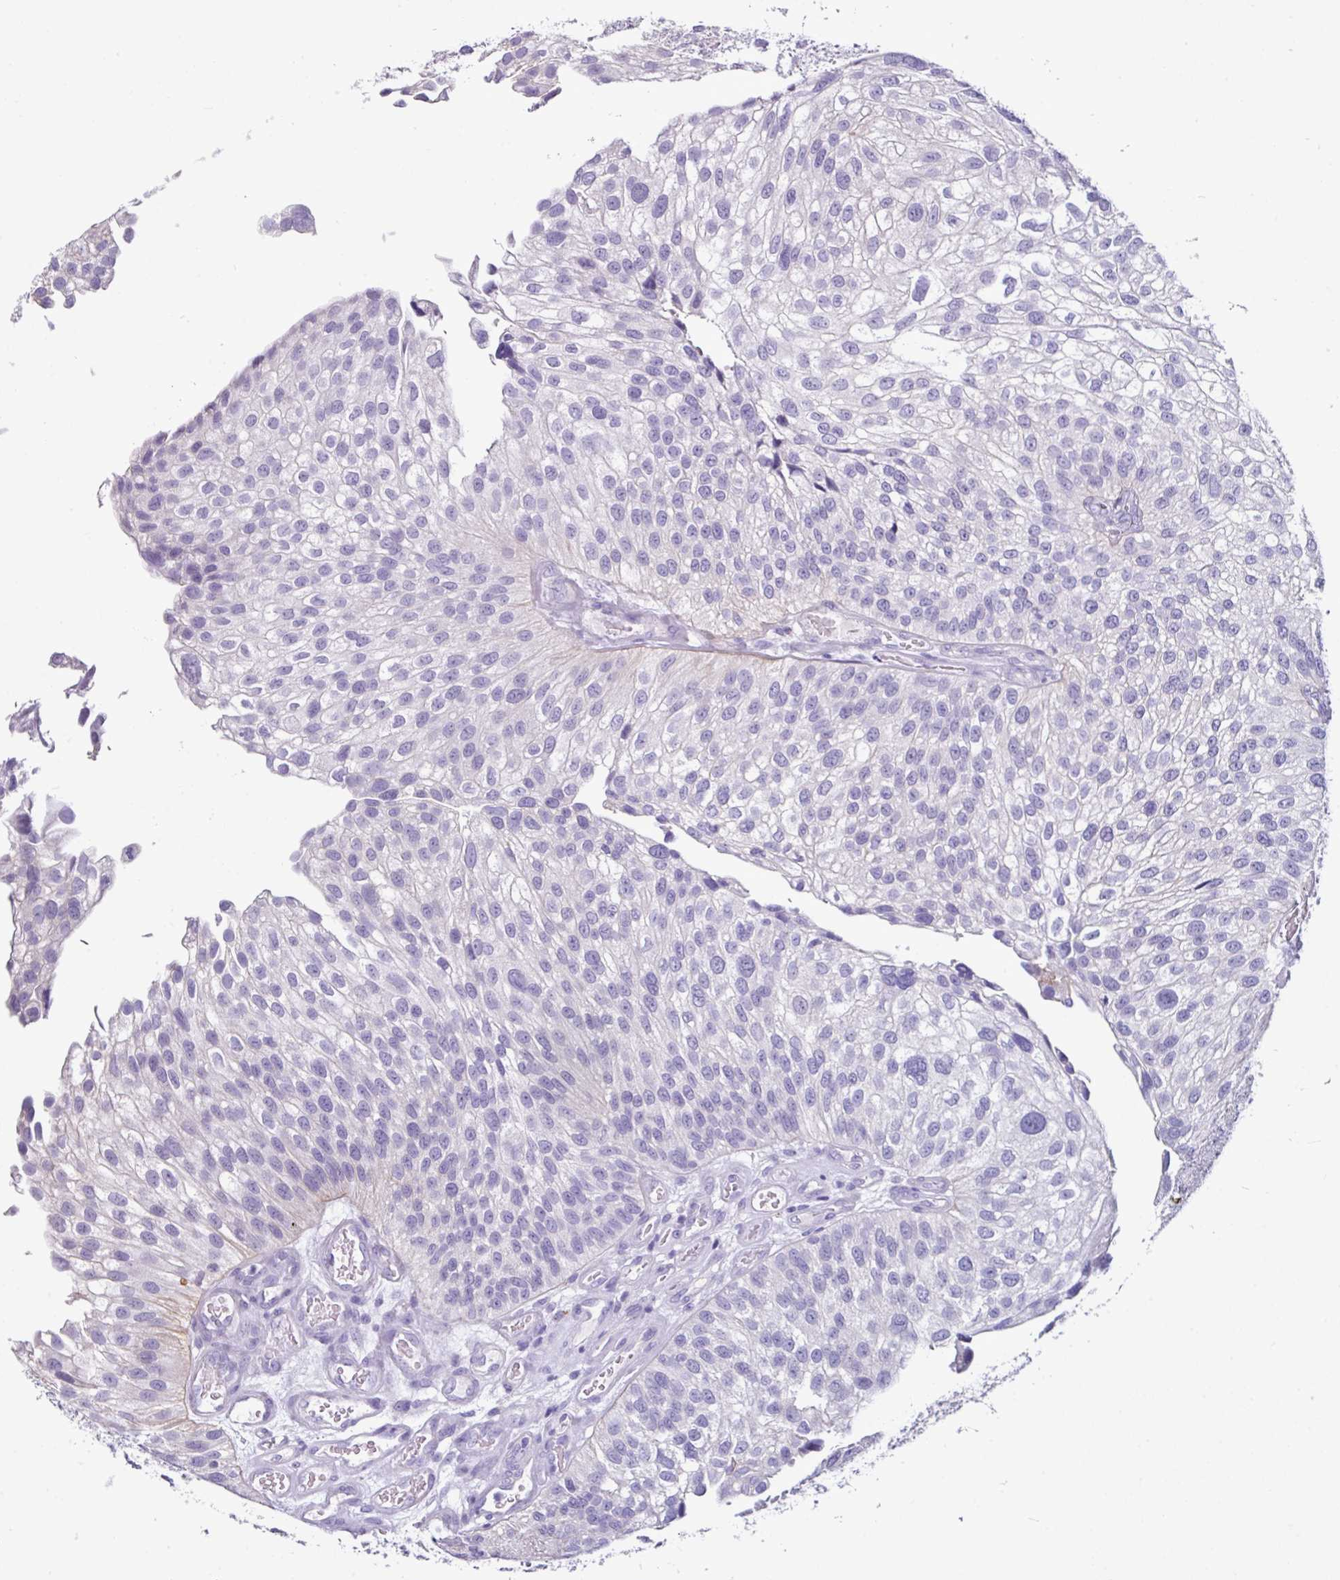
{"staining": {"intensity": "negative", "quantity": "none", "location": "none"}, "tissue": "urothelial cancer", "cell_type": "Tumor cells", "image_type": "cancer", "snomed": [{"axis": "morphology", "description": "Urothelial carcinoma, NOS"}, {"axis": "topography", "description": "Urinary bladder"}], "caption": "Tumor cells are negative for brown protein staining in transitional cell carcinoma.", "gene": "GLP2R", "patient": {"sex": "male", "age": 87}}